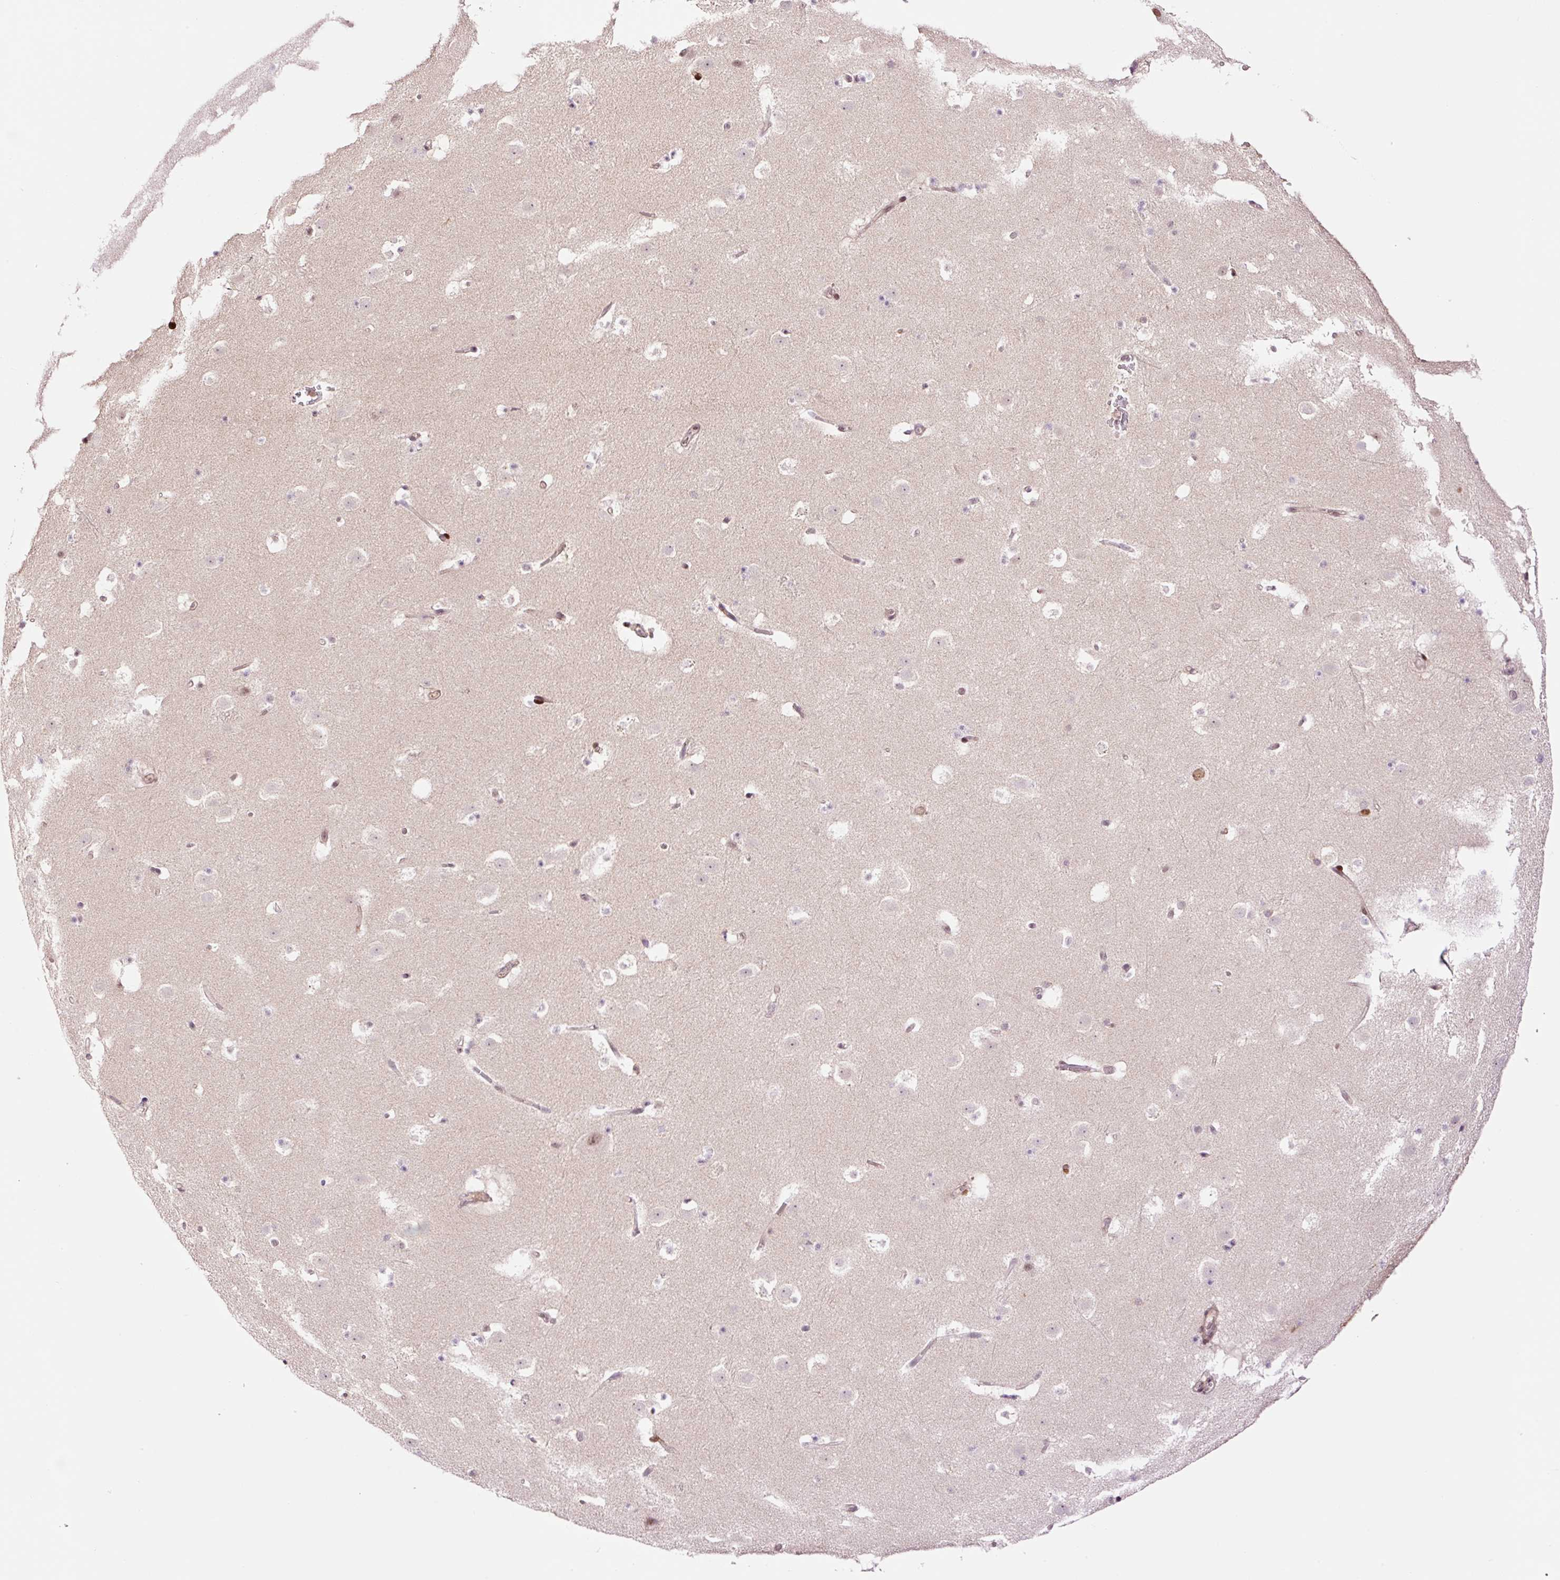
{"staining": {"intensity": "negative", "quantity": "none", "location": "none"}, "tissue": "caudate", "cell_type": "Glial cells", "image_type": "normal", "snomed": [{"axis": "morphology", "description": "Normal tissue, NOS"}, {"axis": "topography", "description": "Lateral ventricle wall"}], "caption": "Glial cells show no significant protein staining in unremarkable caudate.", "gene": "DPPA4", "patient": {"sex": "male", "age": 37}}